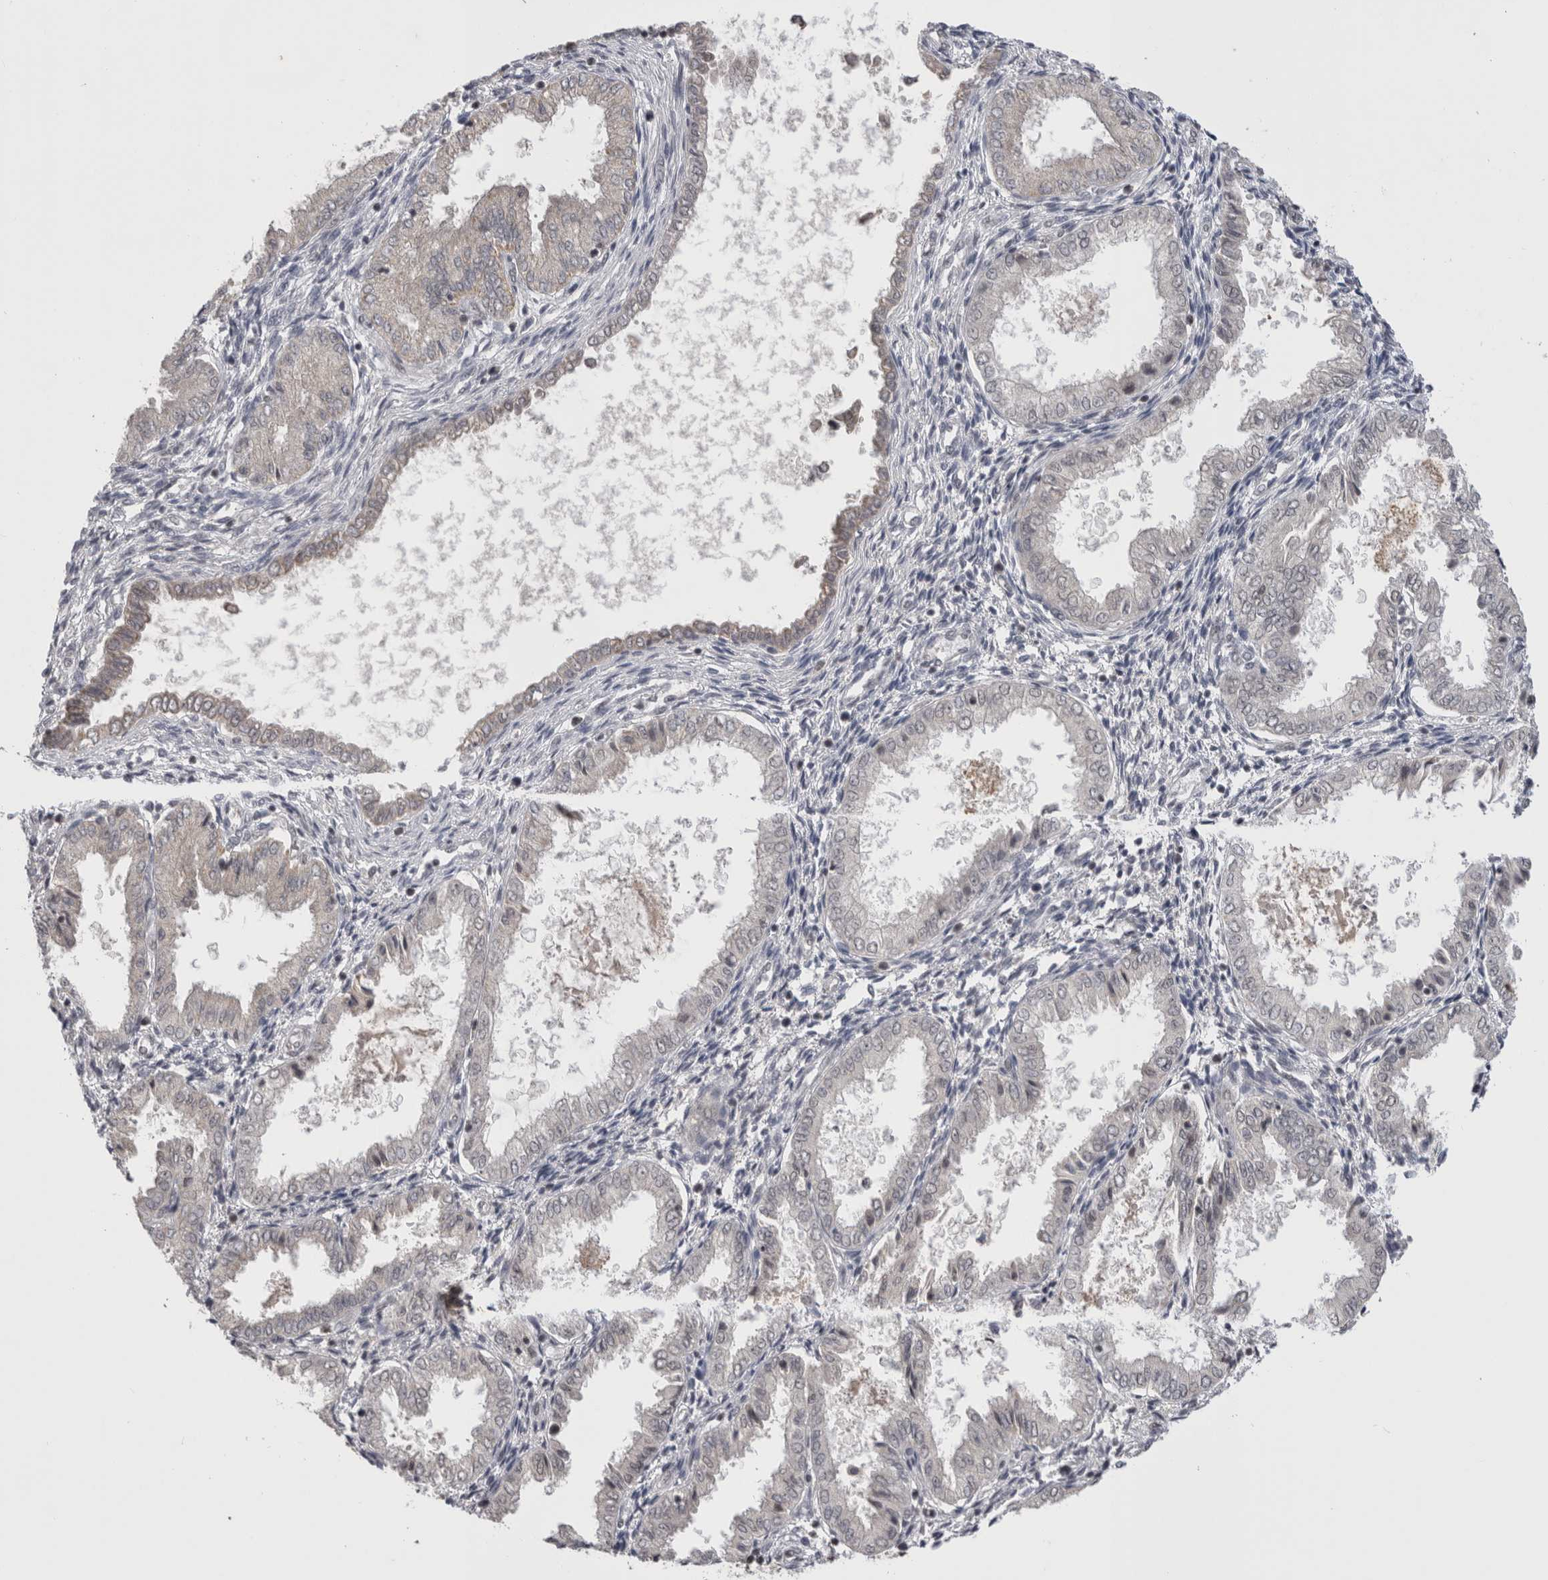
{"staining": {"intensity": "moderate", "quantity": "<25%", "location": "nuclear"}, "tissue": "endometrium", "cell_type": "Cells in endometrial stroma", "image_type": "normal", "snomed": [{"axis": "morphology", "description": "Normal tissue, NOS"}, {"axis": "topography", "description": "Endometrium"}], "caption": "Brown immunohistochemical staining in unremarkable endometrium displays moderate nuclear expression in about <25% of cells in endometrial stroma.", "gene": "DAXX", "patient": {"sex": "female", "age": 33}}